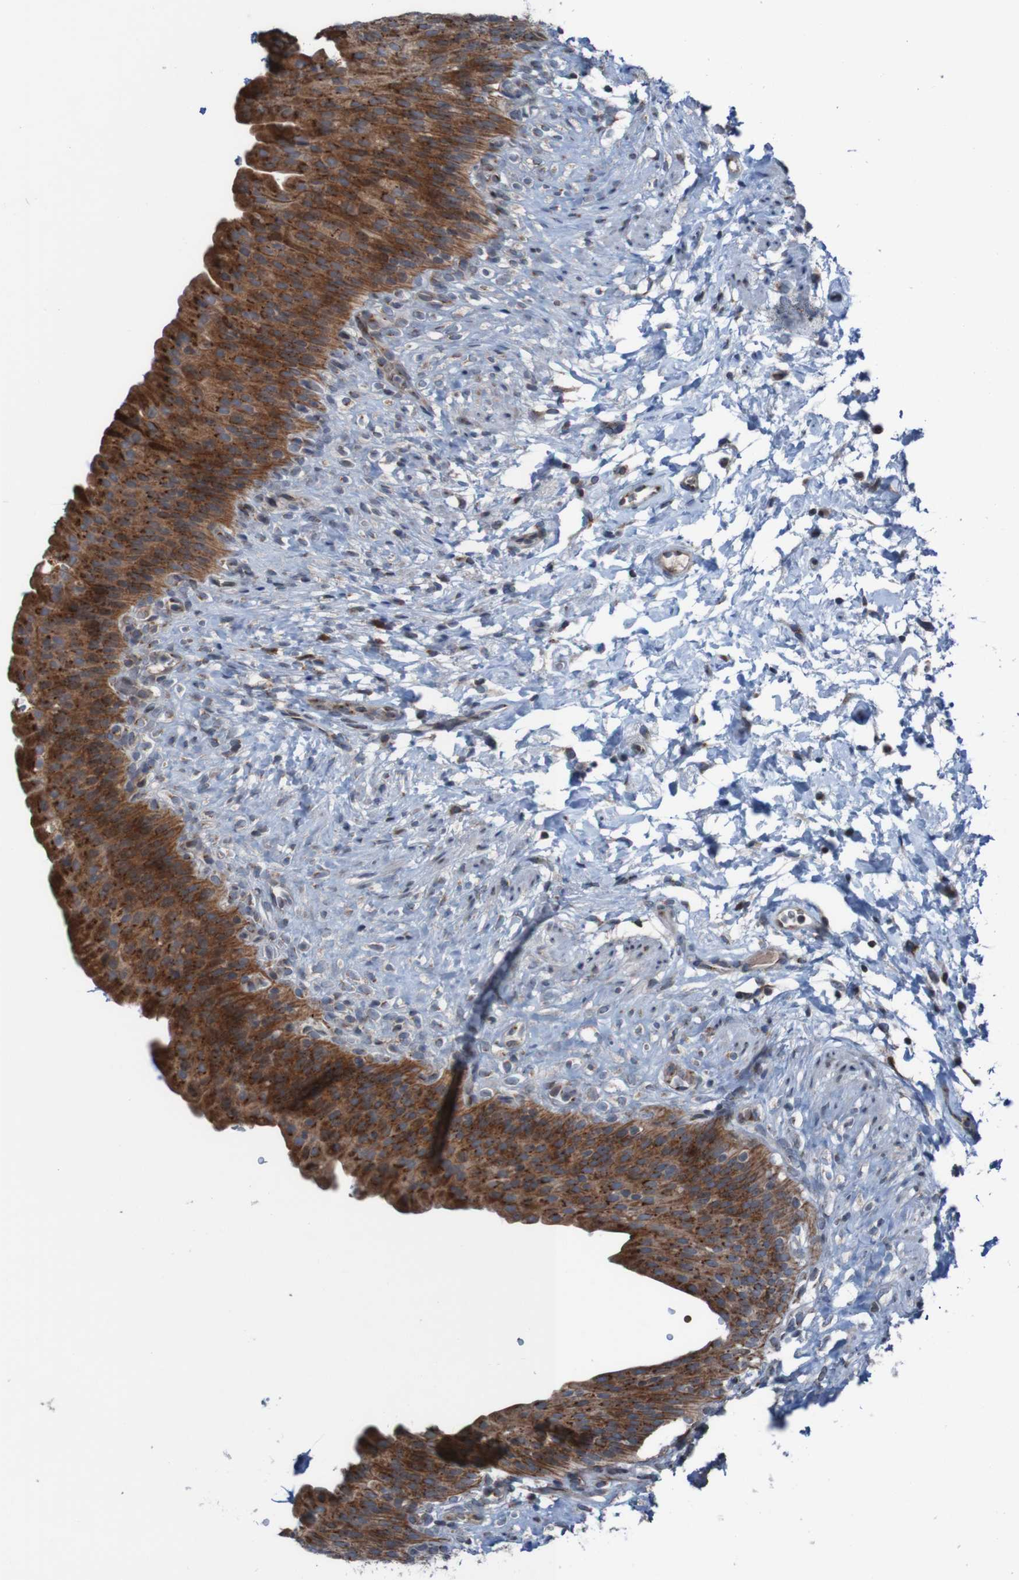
{"staining": {"intensity": "strong", "quantity": ">75%", "location": "cytoplasmic/membranous"}, "tissue": "urinary bladder", "cell_type": "Urothelial cells", "image_type": "normal", "snomed": [{"axis": "morphology", "description": "Normal tissue, NOS"}, {"axis": "topography", "description": "Urinary bladder"}], "caption": "Strong cytoplasmic/membranous expression for a protein is seen in approximately >75% of urothelial cells of normal urinary bladder using immunohistochemistry.", "gene": "UNG", "patient": {"sex": "female", "age": 79}}